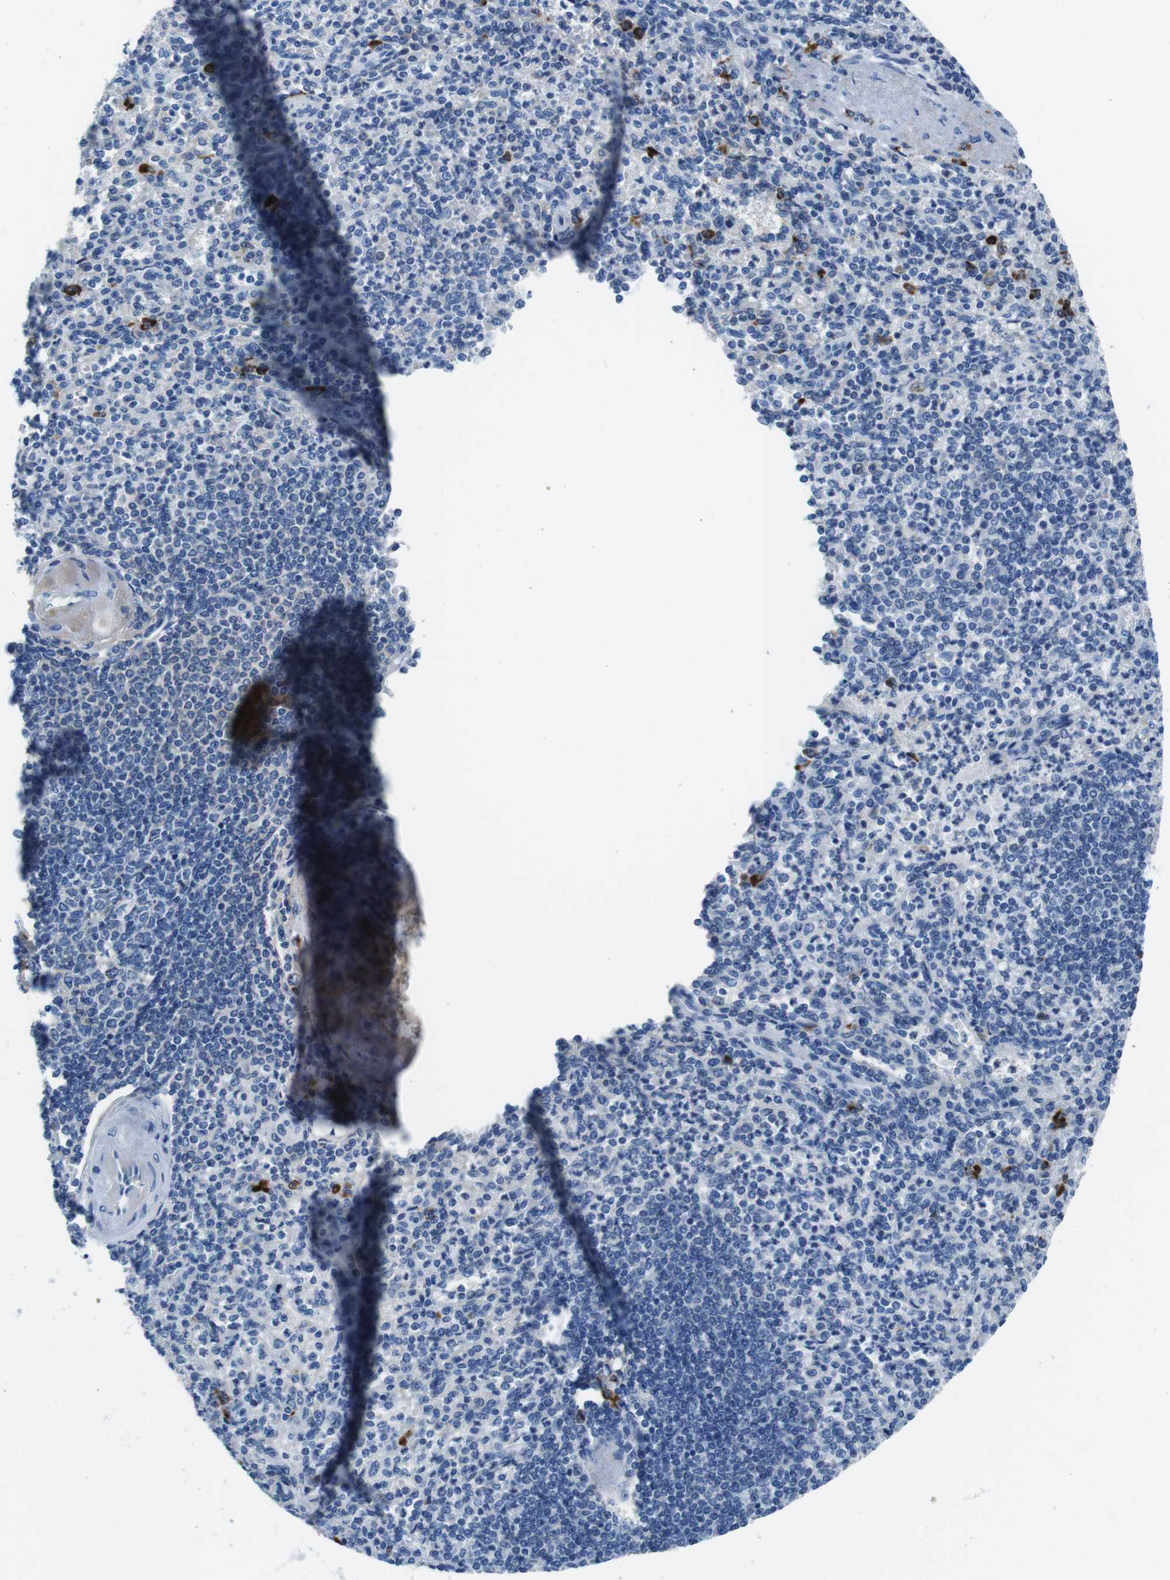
{"staining": {"intensity": "strong", "quantity": "<25%", "location": "cytoplasmic/membranous"}, "tissue": "spleen", "cell_type": "Cells in red pulp", "image_type": "normal", "snomed": [{"axis": "morphology", "description": "Normal tissue, NOS"}, {"axis": "topography", "description": "Spleen"}], "caption": "Protein staining of normal spleen demonstrates strong cytoplasmic/membranous staining in about <25% of cells in red pulp. The staining was performed using DAB (3,3'-diaminobenzidine), with brown indicating positive protein expression. Nuclei are stained blue with hematoxylin.", "gene": "IGKC", "patient": {"sex": "female", "age": 74}}